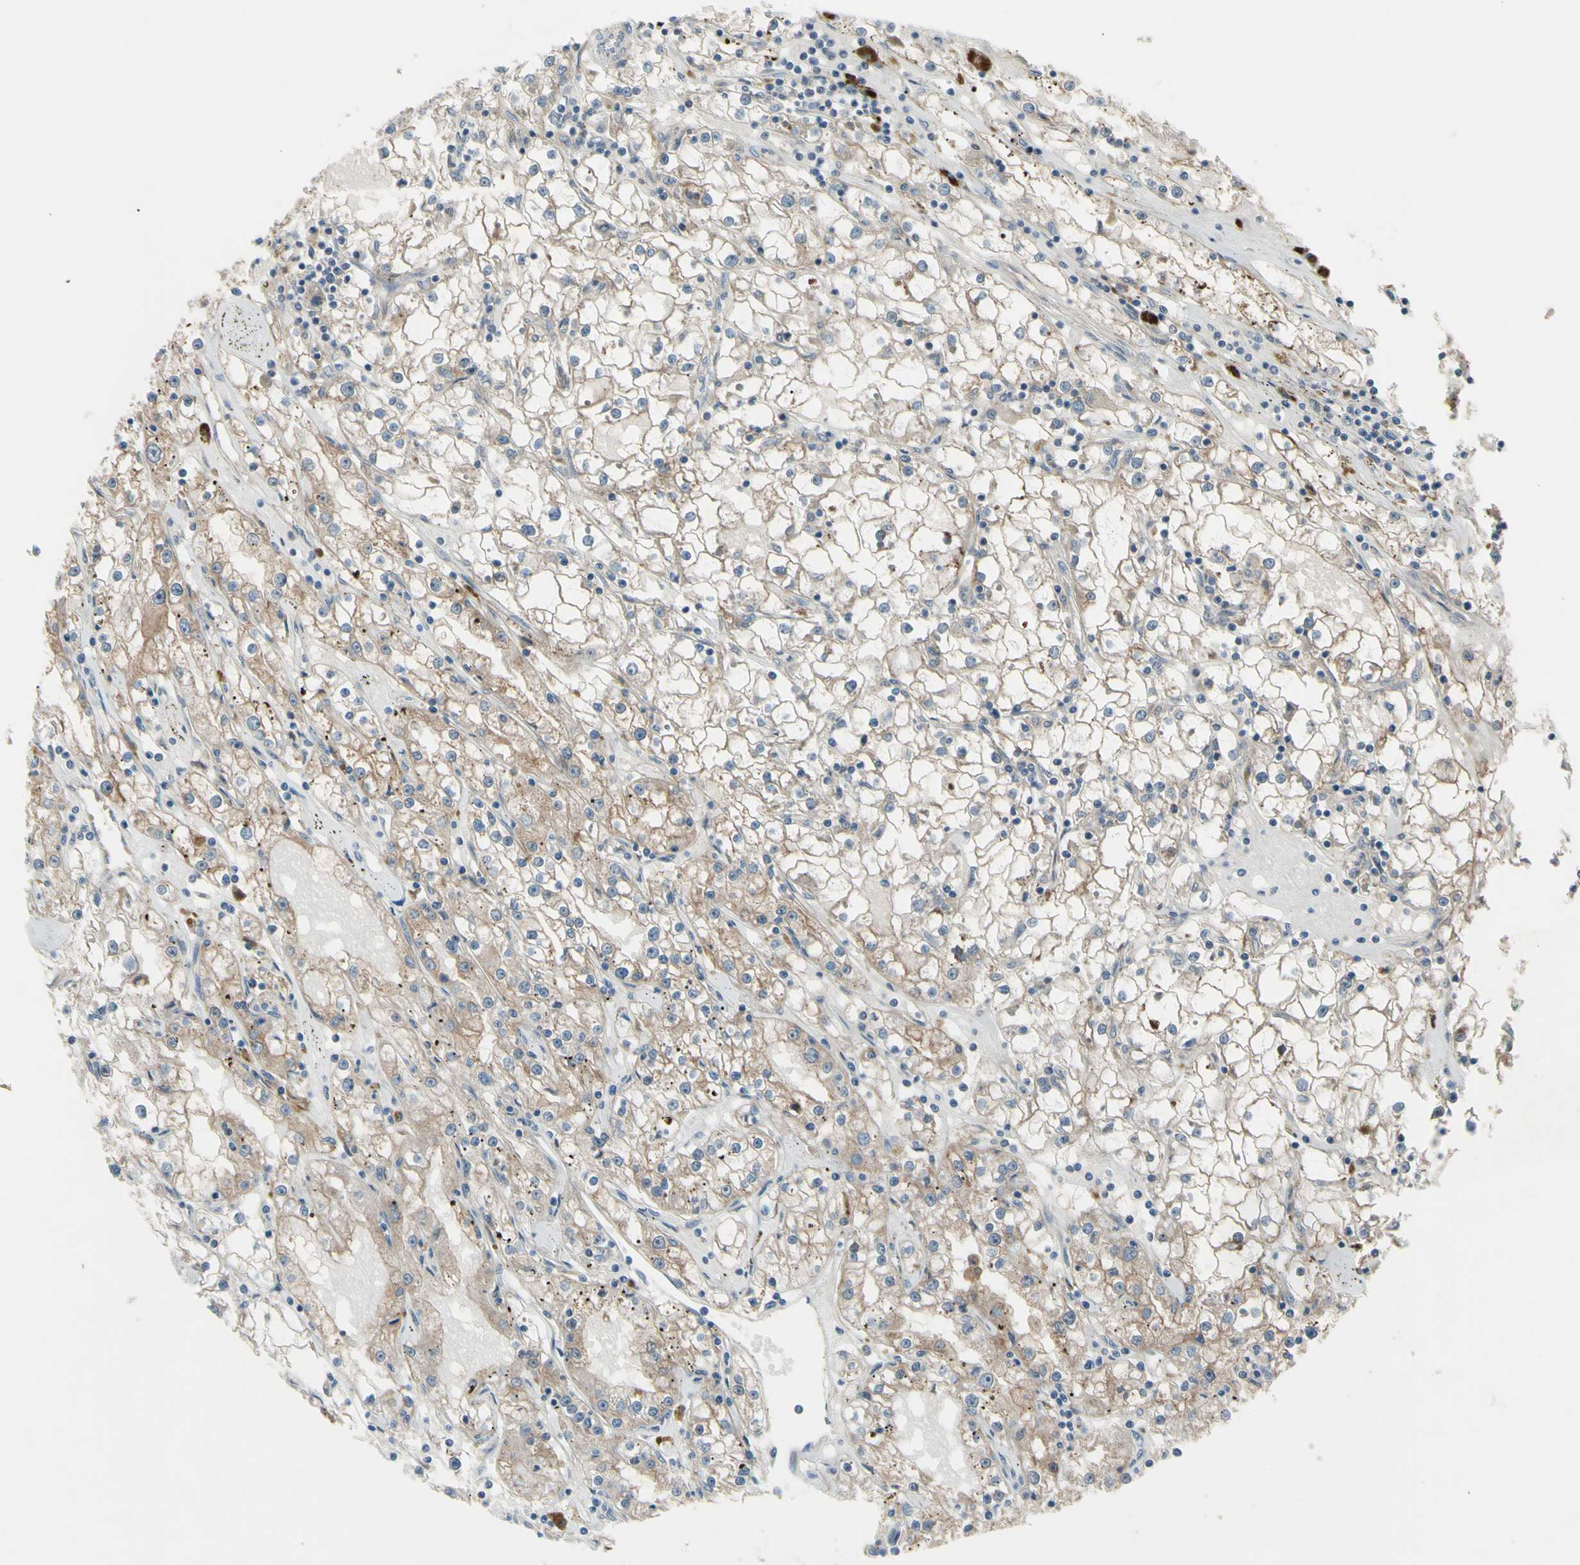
{"staining": {"intensity": "weak", "quantity": ">75%", "location": "cytoplasmic/membranous"}, "tissue": "renal cancer", "cell_type": "Tumor cells", "image_type": "cancer", "snomed": [{"axis": "morphology", "description": "Adenocarcinoma, NOS"}, {"axis": "topography", "description": "Kidney"}], "caption": "A high-resolution photomicrograph shows immunohistochemistry (IHC) staining of renal adenocarcinoma, which exhibits weak cytoplasmic/membranous expression in about >75% of tumor cells.", "gene": "AFP", "patient": {"sex": "male", "age": 56}}